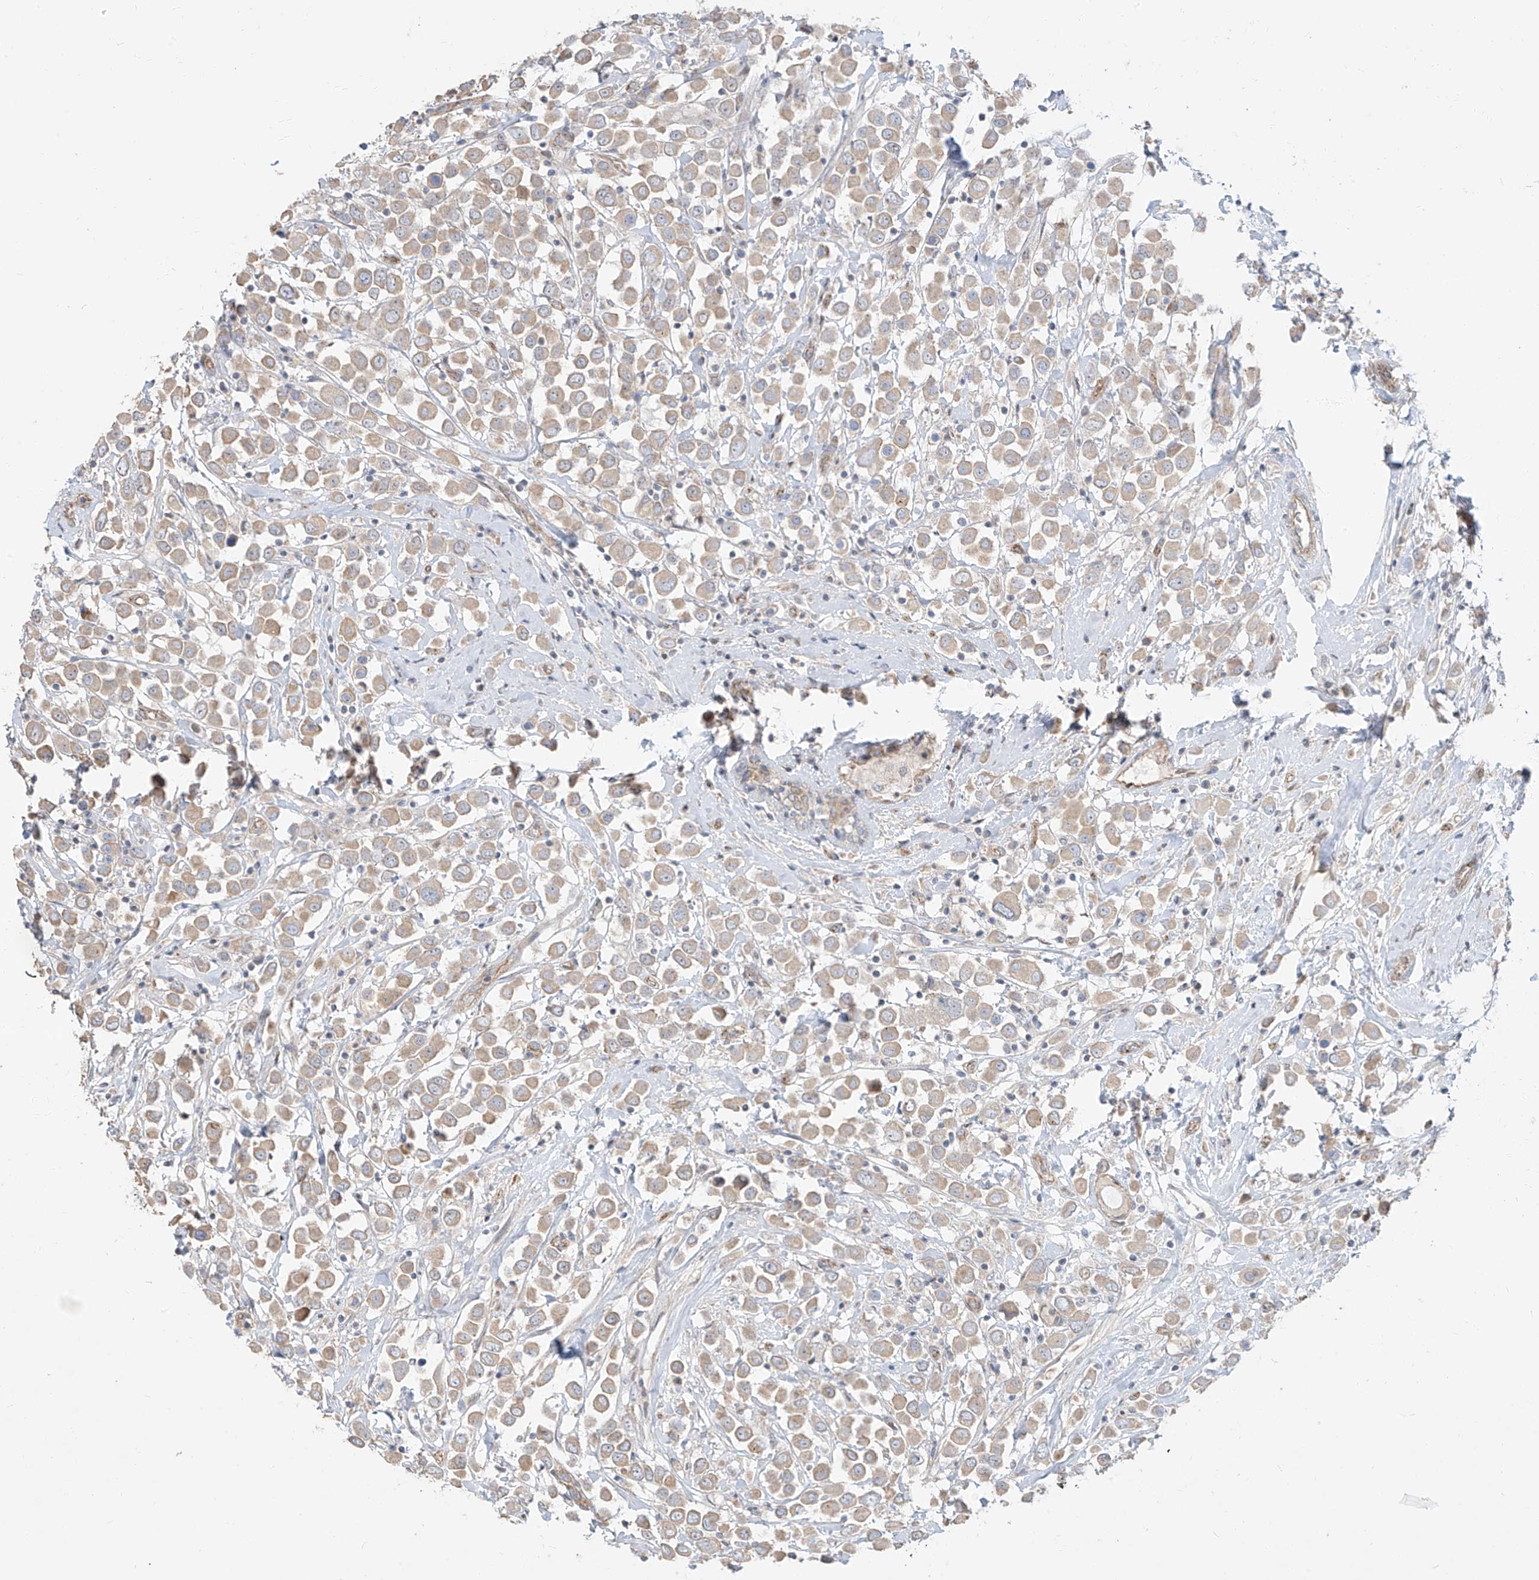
{"staining": {"intensity": "weak", "quantity": "25%-75%", "location": "cytoplasmic/membranous"}, "tissue": "breast cancer", "cell_type": "Tumor cells", "image_type": "cancer", "snomed": [{"axis": "morphology", "description": "Duct carcinoma"}, {"axis": "topography", "description": "Breast"}], "caption": "Weak cytoplasmic/membranous expression is identified in approximately 25%-75% of tumor cells in infiltrating ductal carcinoma (breast).", "gene": "EPHX4", "patient": {"sex": "female", "age": 61}}